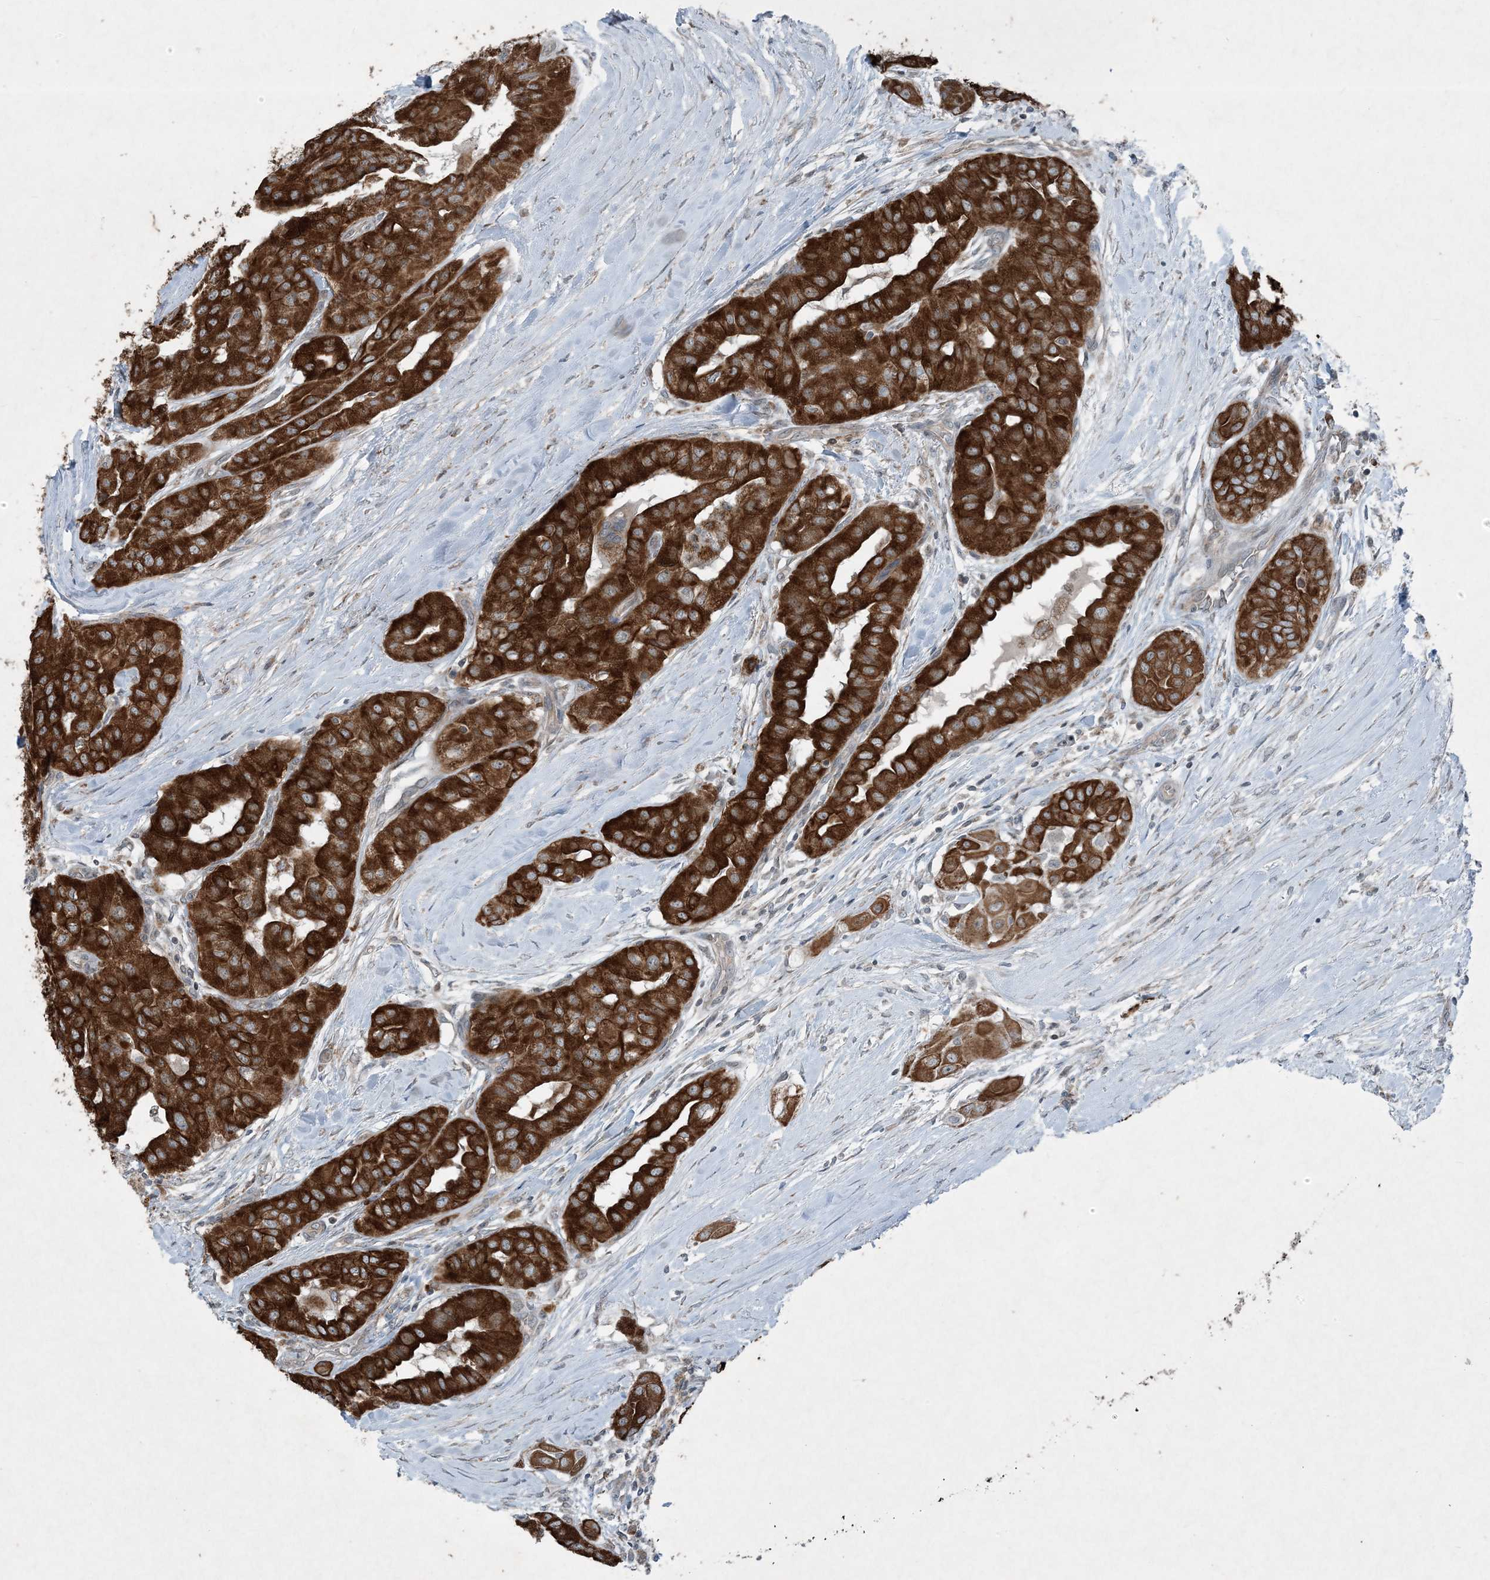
{"staining": {"intensity": "strong", "quantity": ">75%", "location": "cytoplasmic/membranous"}, "tissue": "thyroid cancer", "cell_type": "Tumor cells", "image_type": "cancer", "snomed": [{"axis": "morphology", "description": "Papillary adenocarcinoma, NOS"}, {"axis": "topography", "description": "Thyroid gland"}], "caption": "Papillary adenocarcinoma (thyroid) stained for a protein reveals strong cytoplasmic/membranous positivity in tumor cells.", "gene": "PC", "patient": {"sex": "female", "age": 59}}